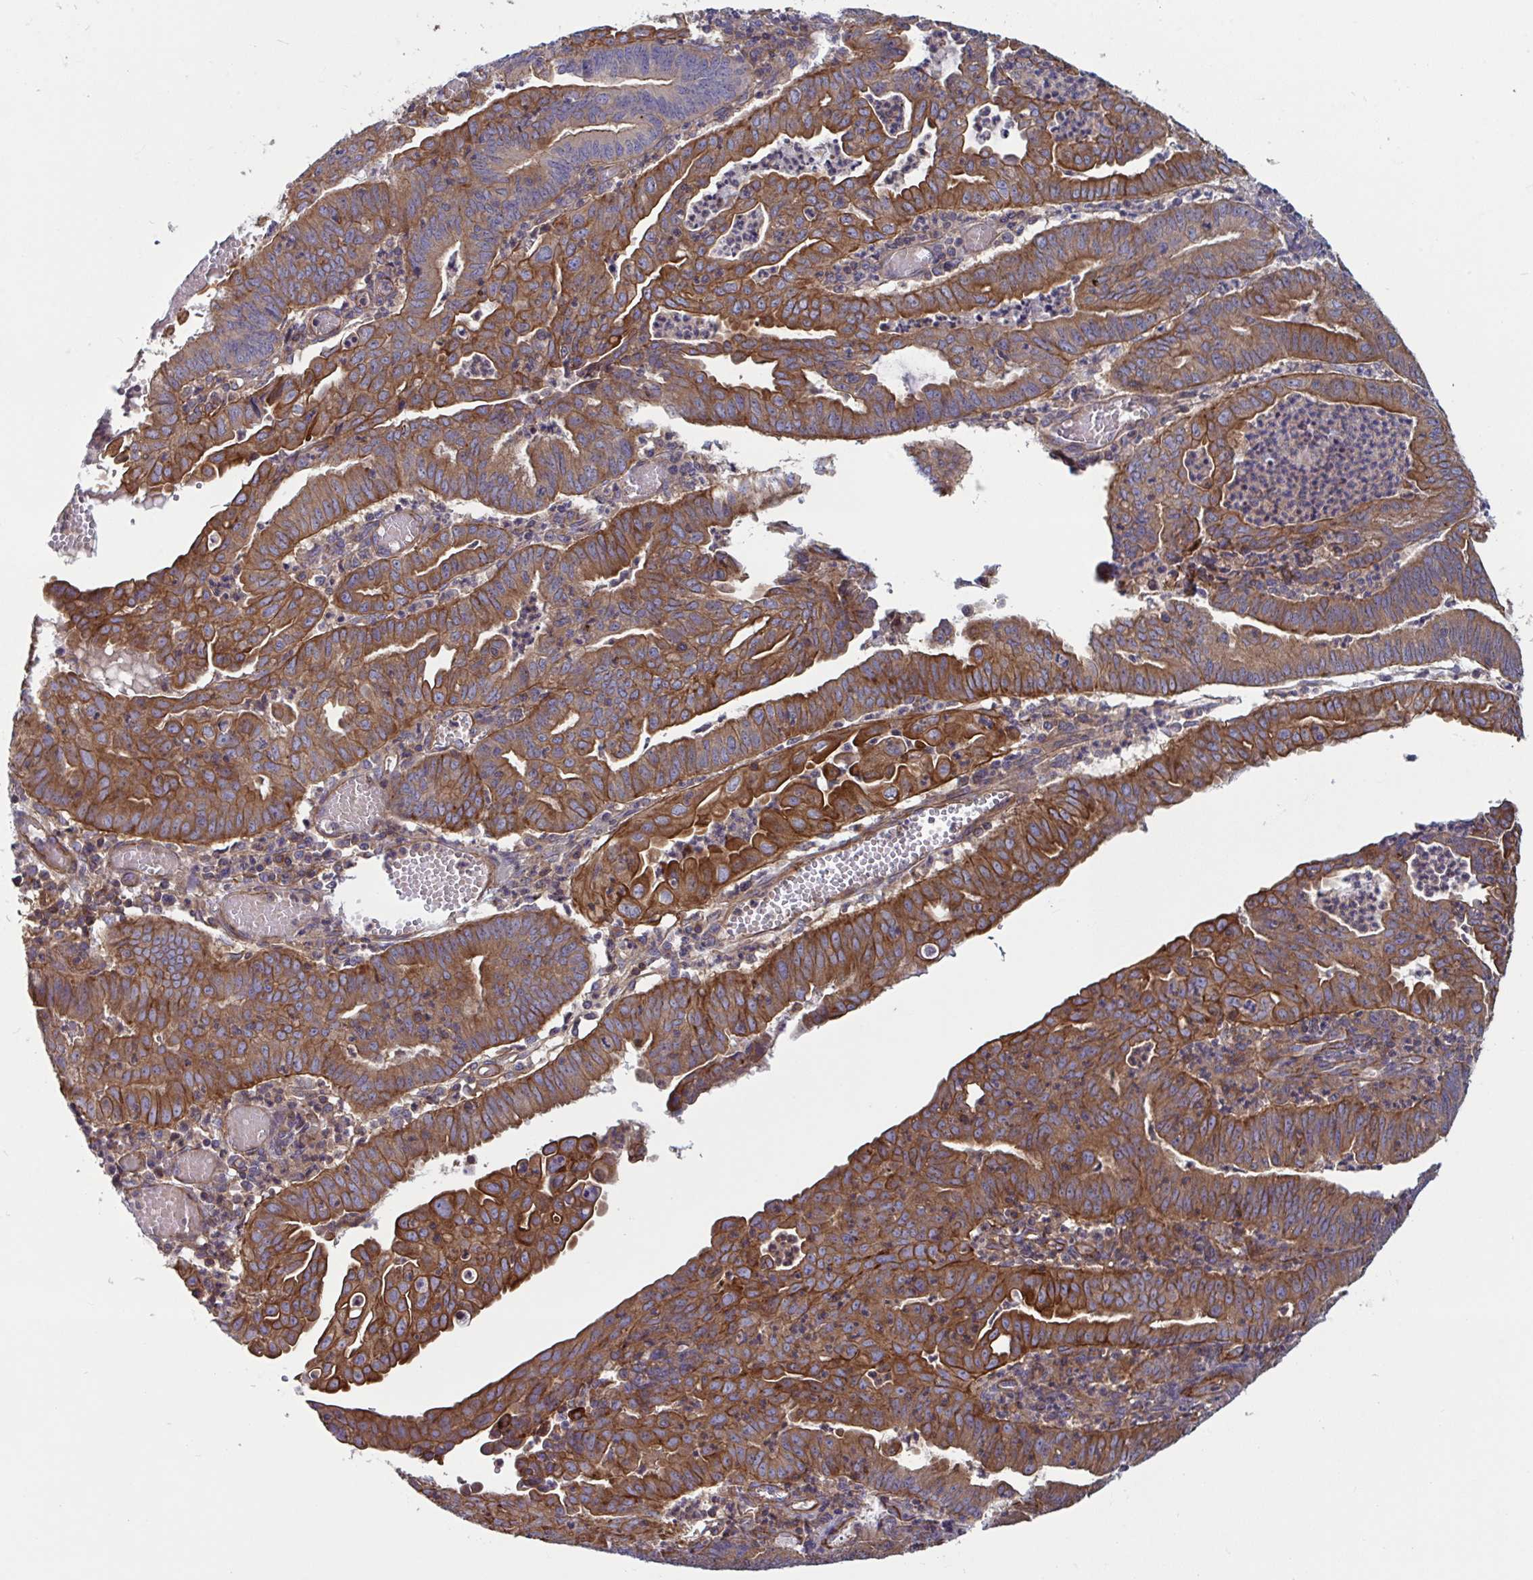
{"staining": {"intensity": "moderate", "quantity": ">75%", "location": "cytoplasmic/membranous"}, "tissue": "endometrial cancer", "cell_type": "Tumor cells", "image_type": "cancer", "snomed": [{"axis": "morphology", "description": "Adenocarcinoma, NOS"}, {"axis": "topography", "description": "Endometrium"}], "caption": "Immunohistochemistry (IHC) (DAB (3,3'-diaminobenzidine)) staining of human endometrial adenocarcinoma exhibits moderate cytoplasmic/membranous protein expression in about >75% of tumor cells.", "gene": "TANK", "patient": {"sex": "female", "age": 60}}